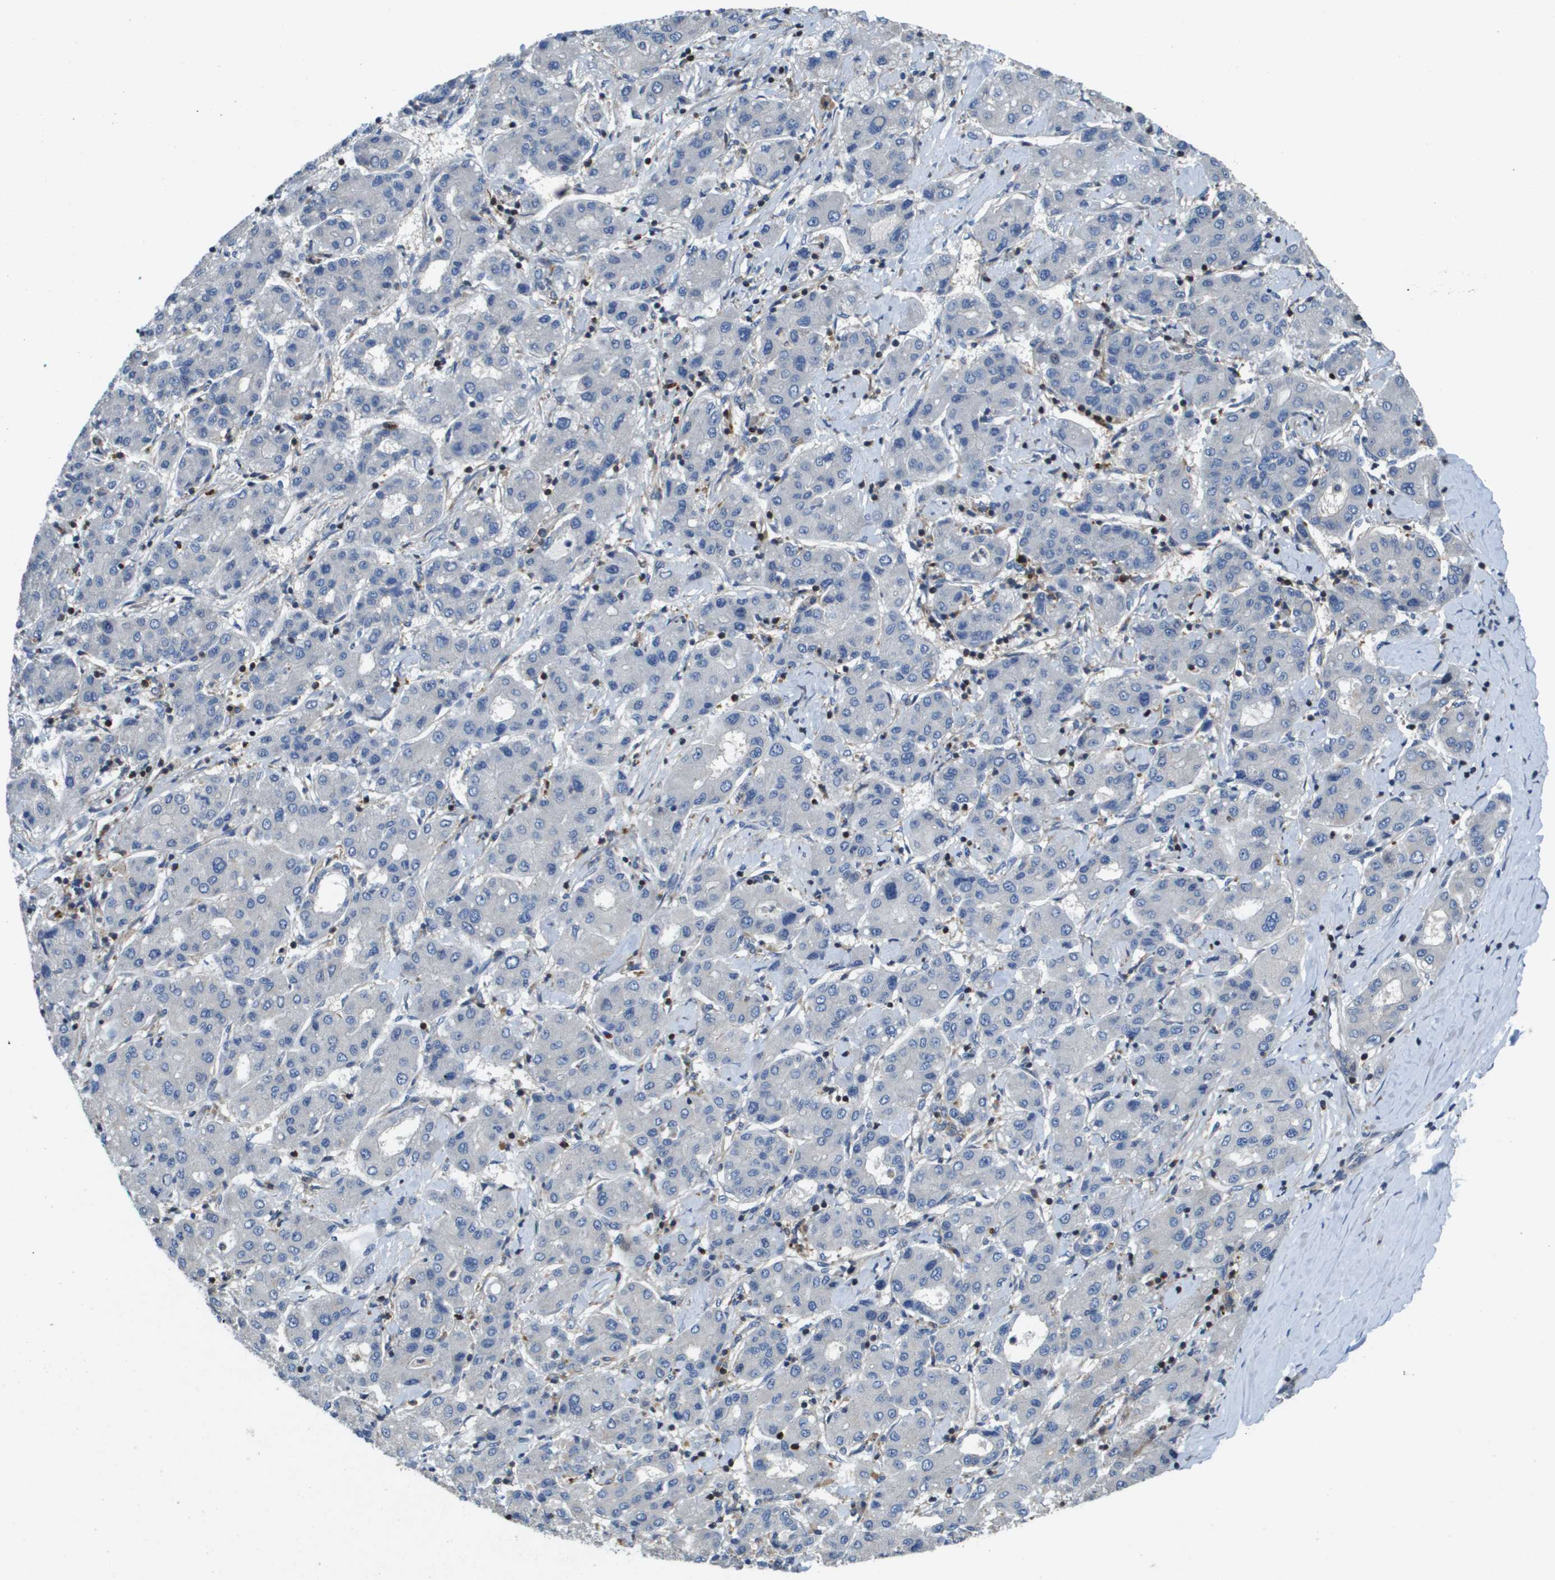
{"staining": {"intensity": "negative", "quantity": "none", "location": "none"}, "tissue": "liver cancer", "cell_type": "Tumor cells", "image_type": "cancer", "snomed": [{"axis": "morphology", "description": "Carcinoma, Hepatocellular, NOS"}, {"axis": "topography", "description": "Liver"}], "caption": "A photomicrograph of human hepatocellular carcinoma (liver) is negative for staining in tumor cells.", "gene": "SCN4B", "patient": {"sex": "male", "age": 65}}